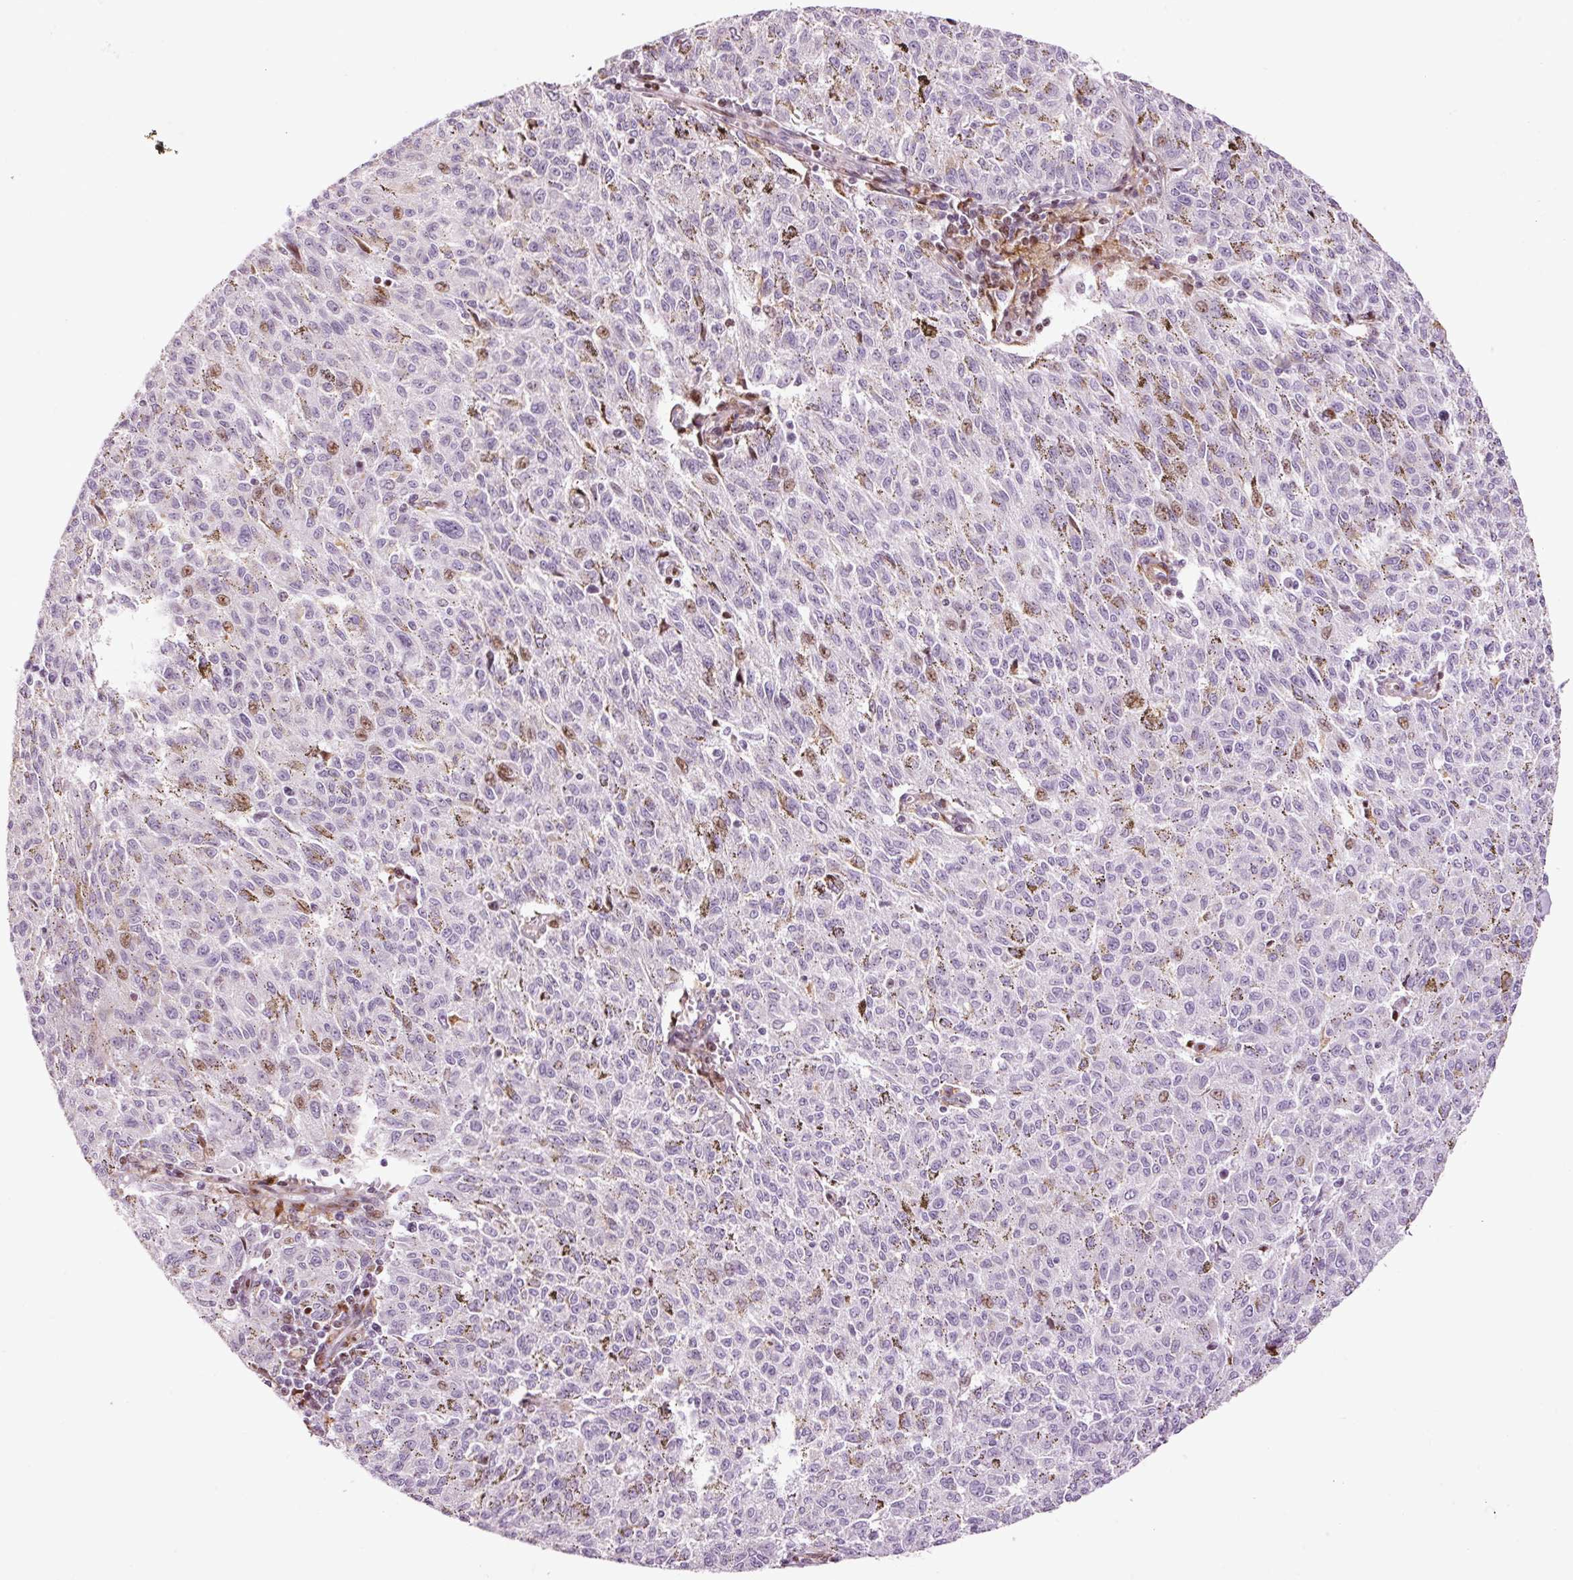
{"staining": {"intensity": "moderate", "quantity": "<25%", "location": "nuclear"}, "tissue": "melanoma", "cell_type": "Tumor cells", "image_type": "cancer", "snomed": [{"axis": "morphology", "description": "Malignant melanoma, NOS"}, {"axis": "topography", "description": "Skin"}], "caption": "Human malignant melanoma stained with a brown dye shows moderate nuclear positive staining in about <25% of tumor cells.", "gene": "ANKRD20A1", "patient": {"sex": "female", "age": 72}}